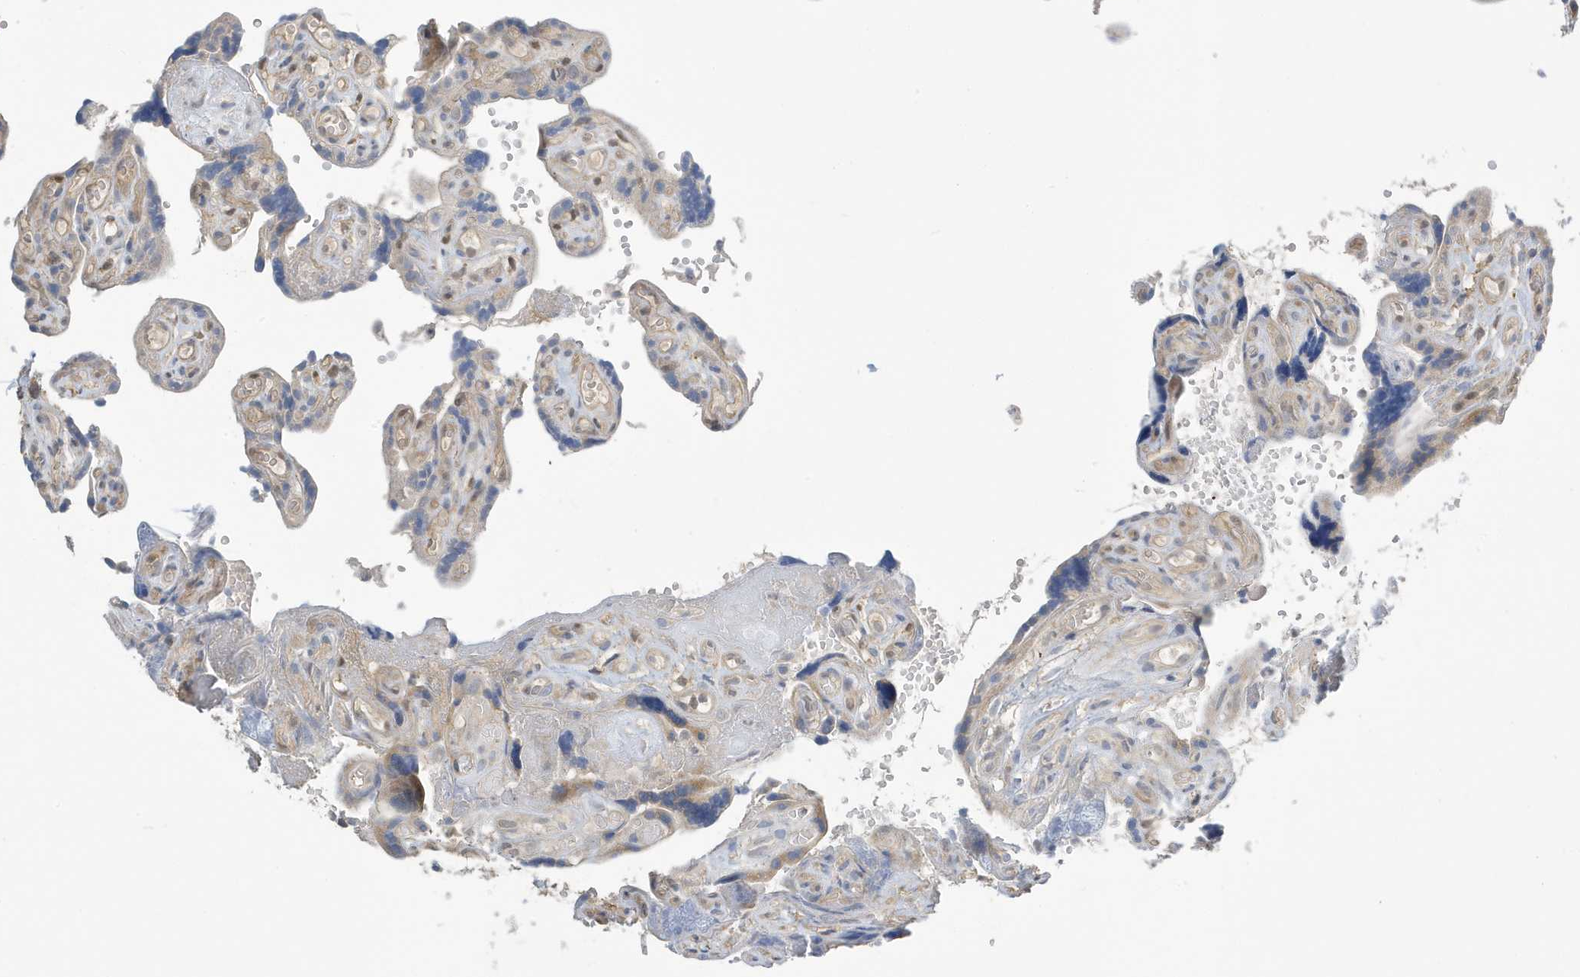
{"staining": {"intensity": "moderate", "quantity": "25%-75%", "location": "cytoplasmic/membranous,nuclear"}, "tissue": "placenta", "cell_type": "Decidual cells", "image_type": "normal", "snomed": [{"axis": "morphology", "description": "Normal tissue, NOS"}, {"axis": "topography", "description": "Placenta"}], "caption": "A photomicrograph of human placenta stained for a protein demonstrates moderate cytoplasmic/membranous,nuclear brown staining in decidual cells. Immunohistochemistry (ihc) stains the protein of interest in brown and the nuclei are stained blue.", "gene": "NCOA7", "patient": {"sex": "female", "age": 30}}